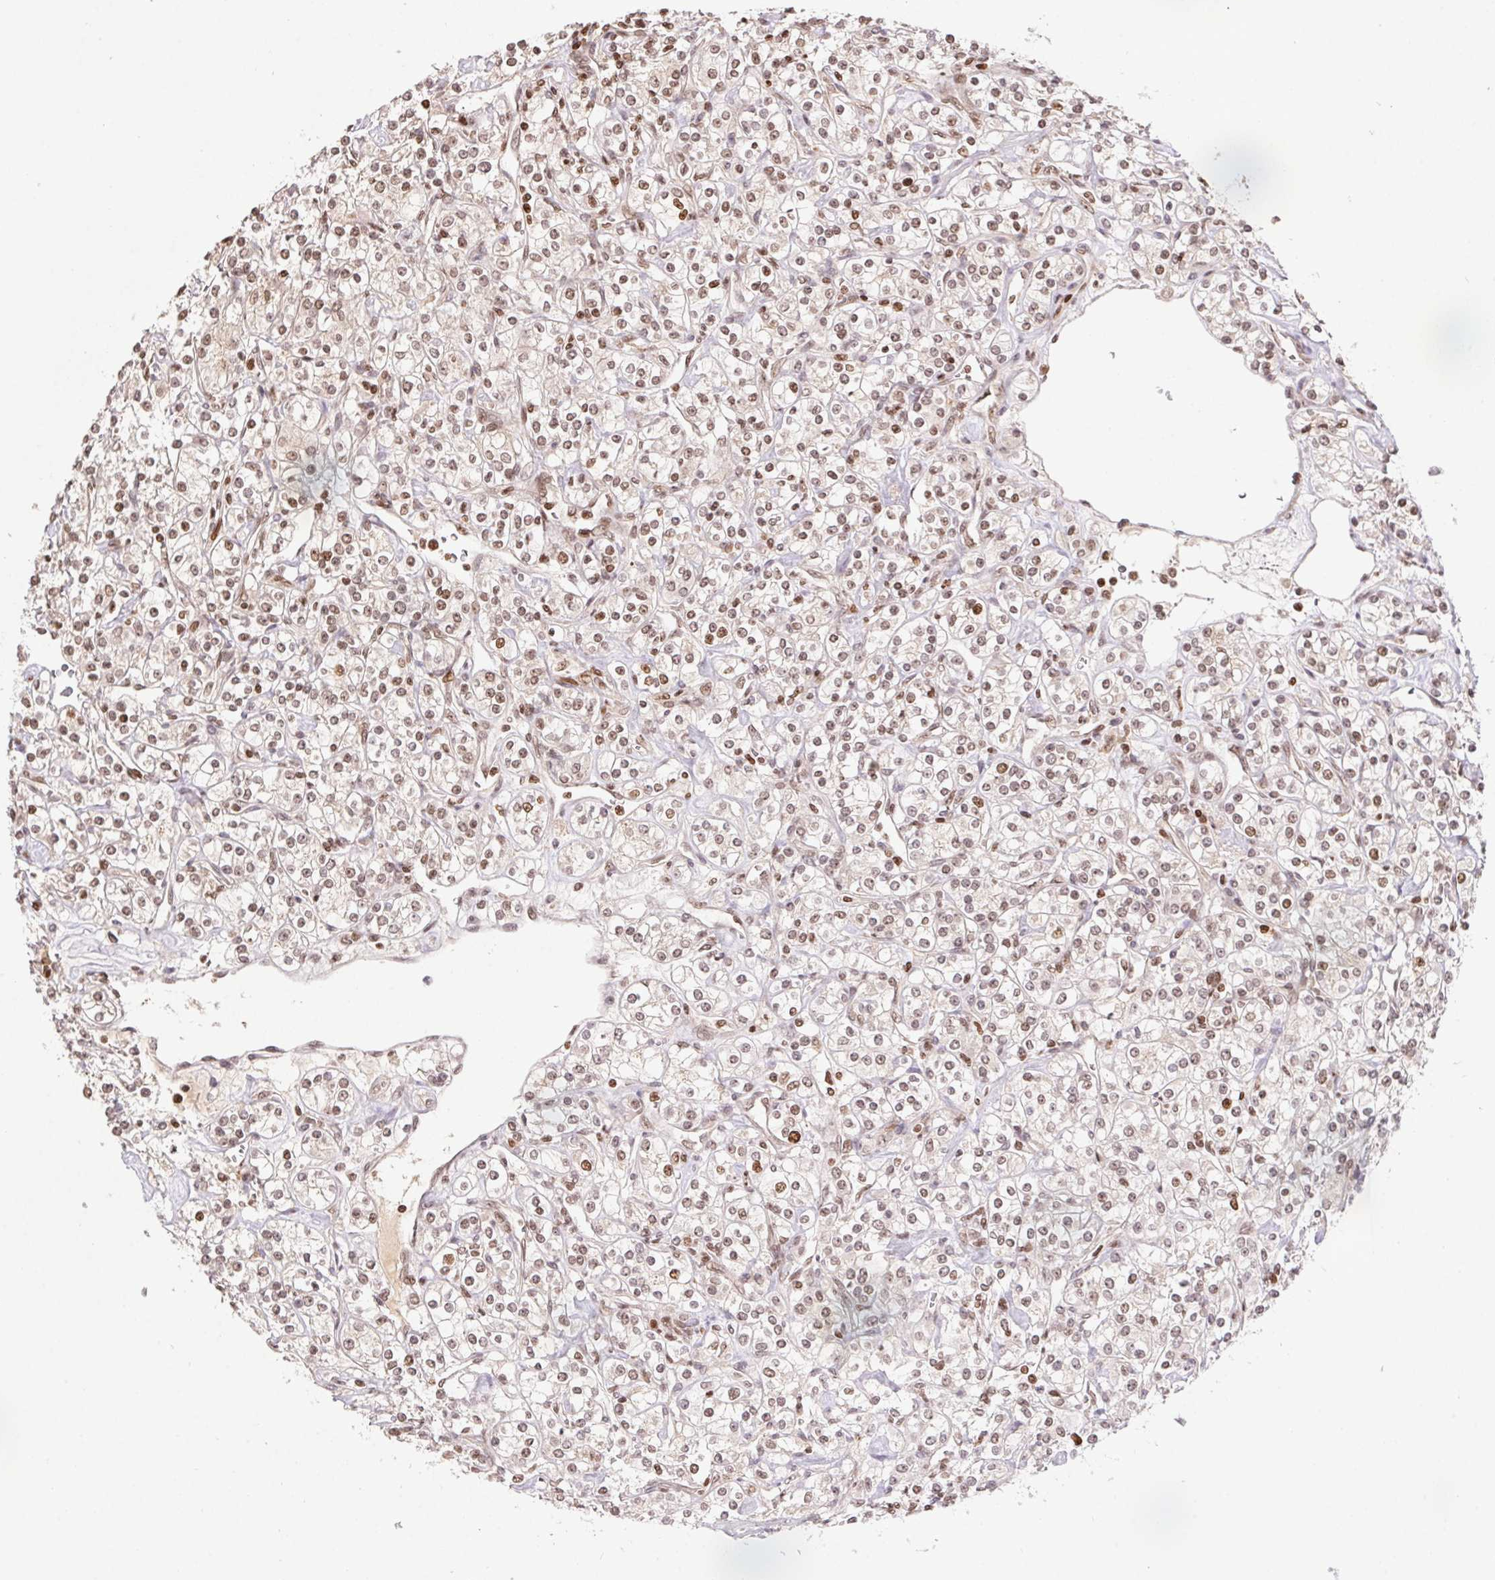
{"staining": {"intensity": "moderate", "quantity": ">75%", "location": "nuclear"}, "tissue": "renal cancer", "cell_type": "Tumor cells", "image_type": "cancer", "snomed": [{"axis": "morphology", "description": "Adenocarcinoma, NOS"}, {"axis": "topography", "description": "Kidney"}], "caption": "Renal adenocarcinoma stained with a brown dye demonstrates moderate nuclear positive staining in approximately >75% of tumor cells.", "gene": "POLD3", "patient": {"sex": "male", "age": 77}}